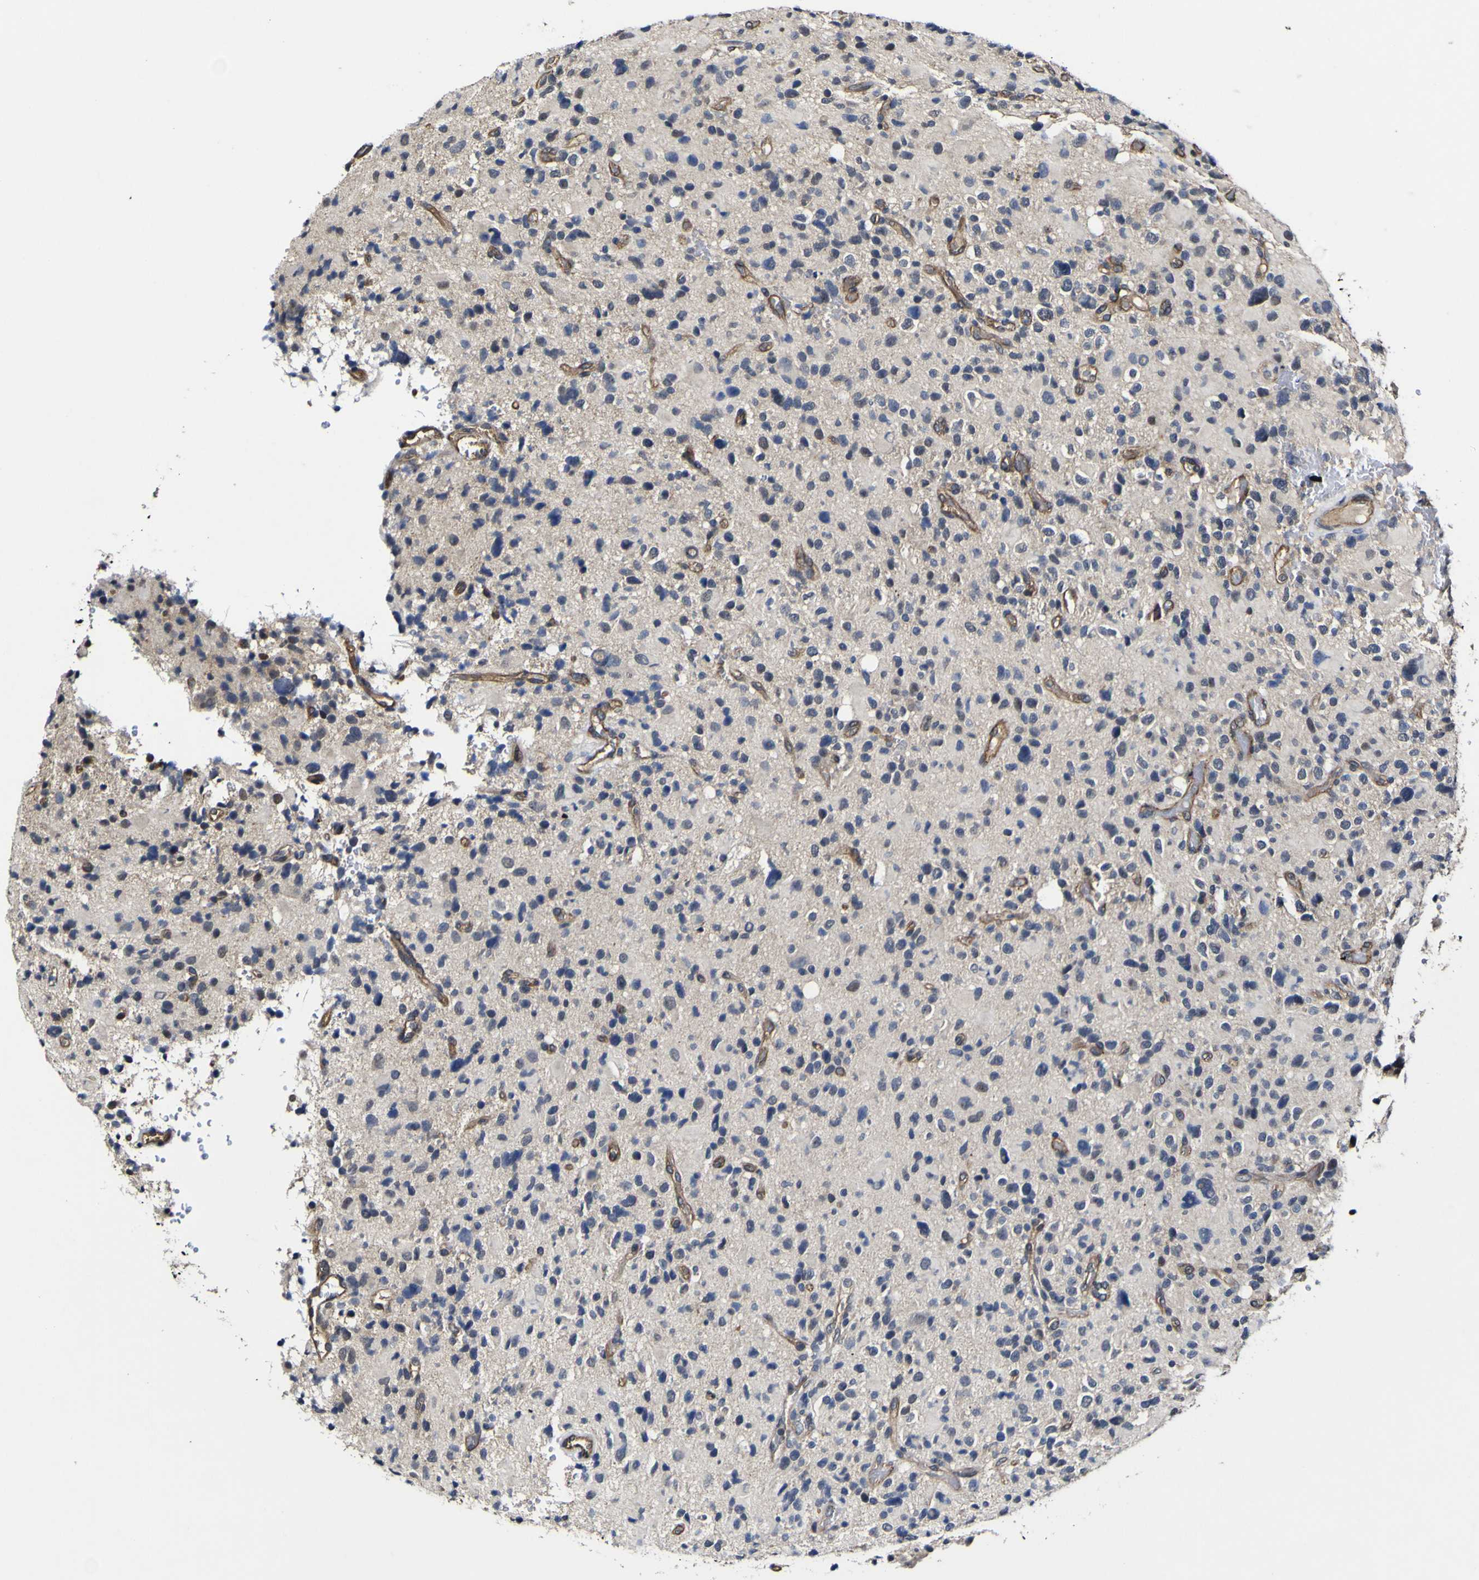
{"staining": {"intensity": "negative", "quantity": "none", "location": "none"}, "tissue": "glioma", "cell_type": "Tumor cells", "image_type": "cancer", "snomed": [{"axis": "morphology", "description": "Glioma, malignant, High grade"}, {"axis": "topography", "description": "Brain"}], "caption": "Tumor cells show no significant protein positivity in malignant glioma (high-grade).", "gene": "CCL2", "patient": {"sex": "male", "age": 48}}